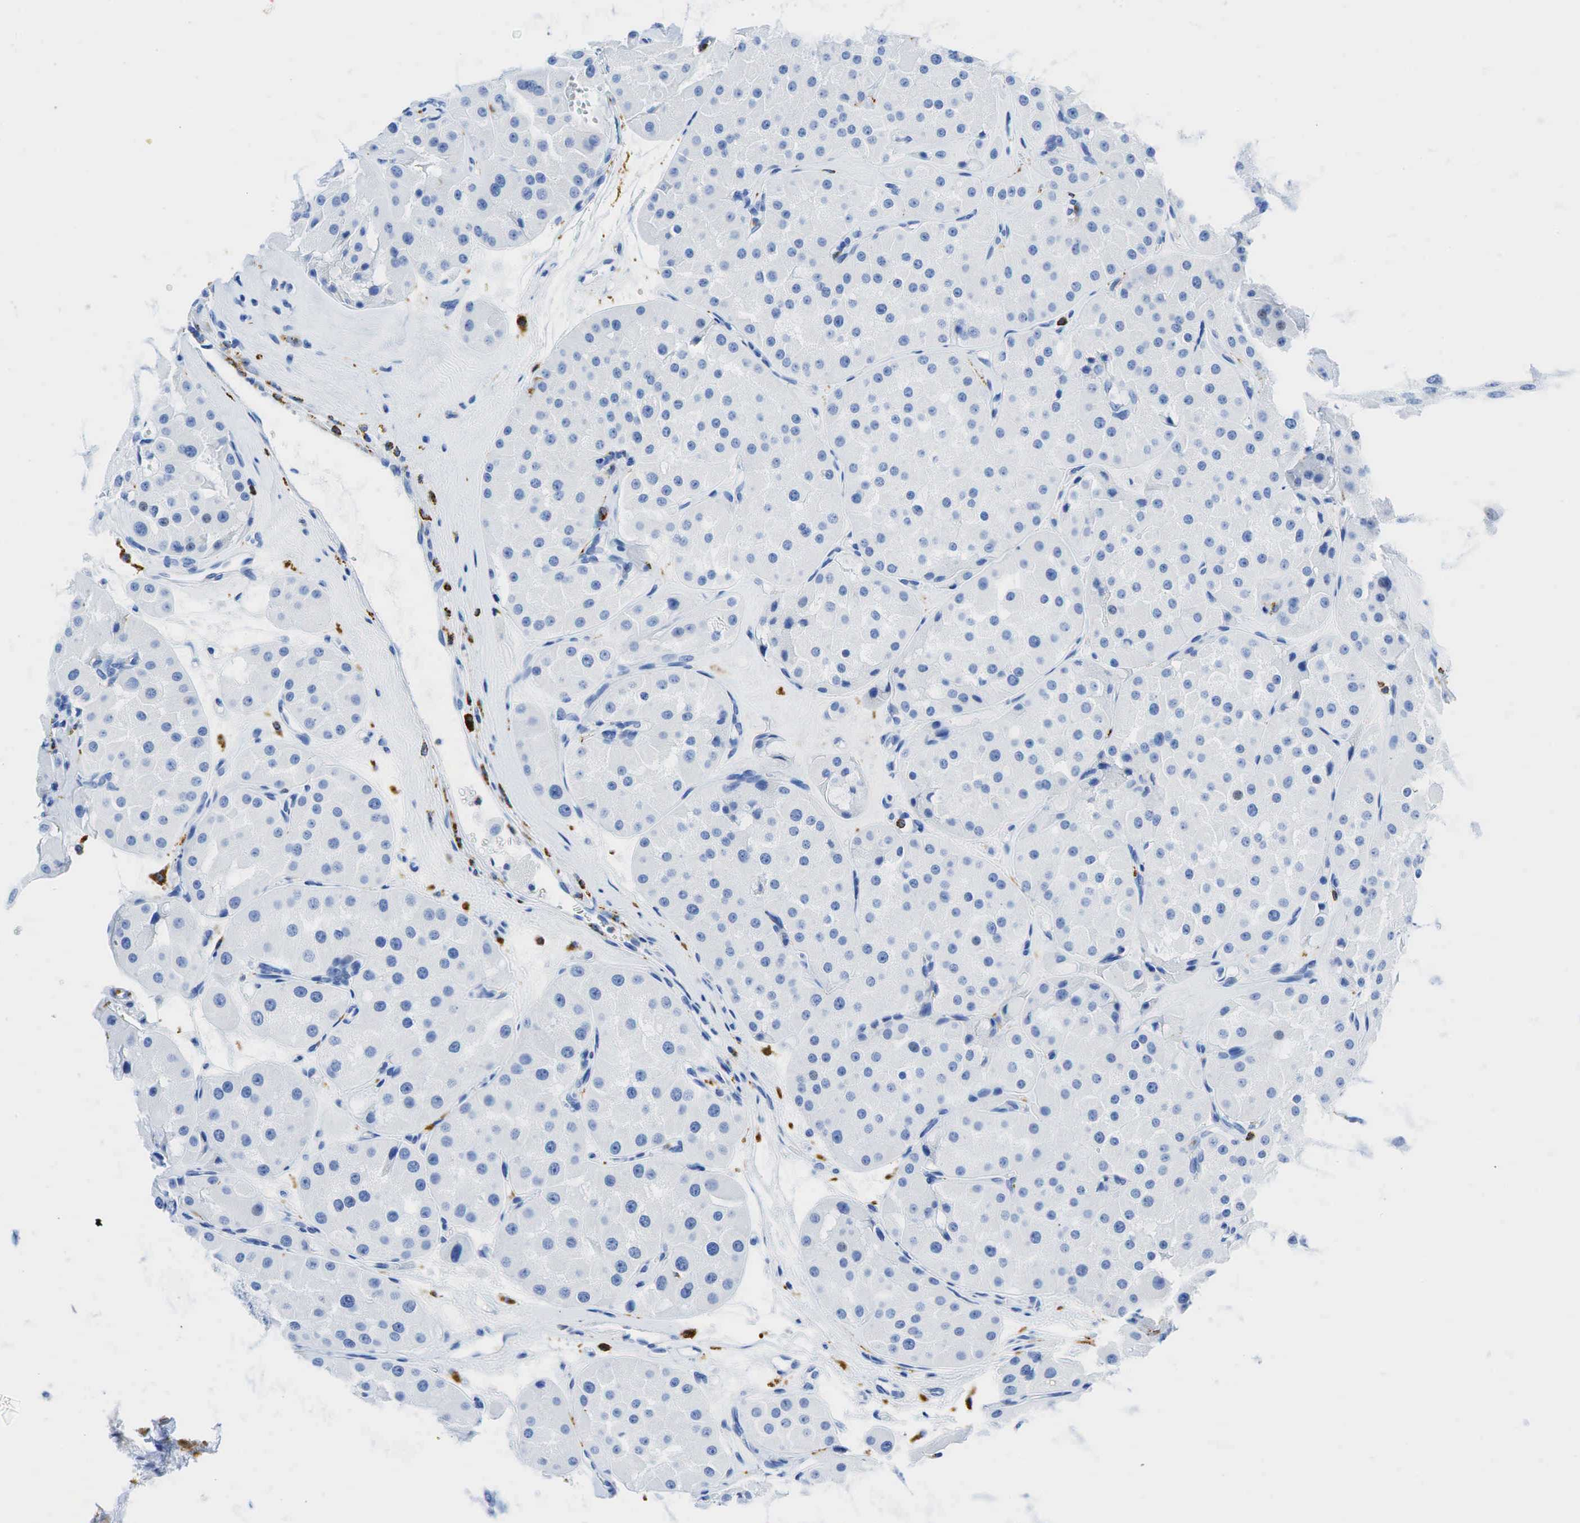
{"staining": {"intensity": "negative", "quantity": "none", "location": "none"}, "tissue": "renal cancer", "cell_type": "Tumor cells", "image_type": "cancer", "snomed": [{"axis": "morphology", "description": "Adenocarcinoma, uncertain malignant potential"}, {"axis": "topography", "description": "Kidney"}], "caption": "IHC photomicrograph of neoplastic tissue: human renal cancer (adenocarcinoma,  uncertain malignant potential) stained with DAB demonstrates no significant protein positivity in tumor cells. (Brightfield microscopy of DAB immunohistochemistry (IHC) at high magnification).", "gene": "CD68", "patient": {"sex": "male", "age": 63}}